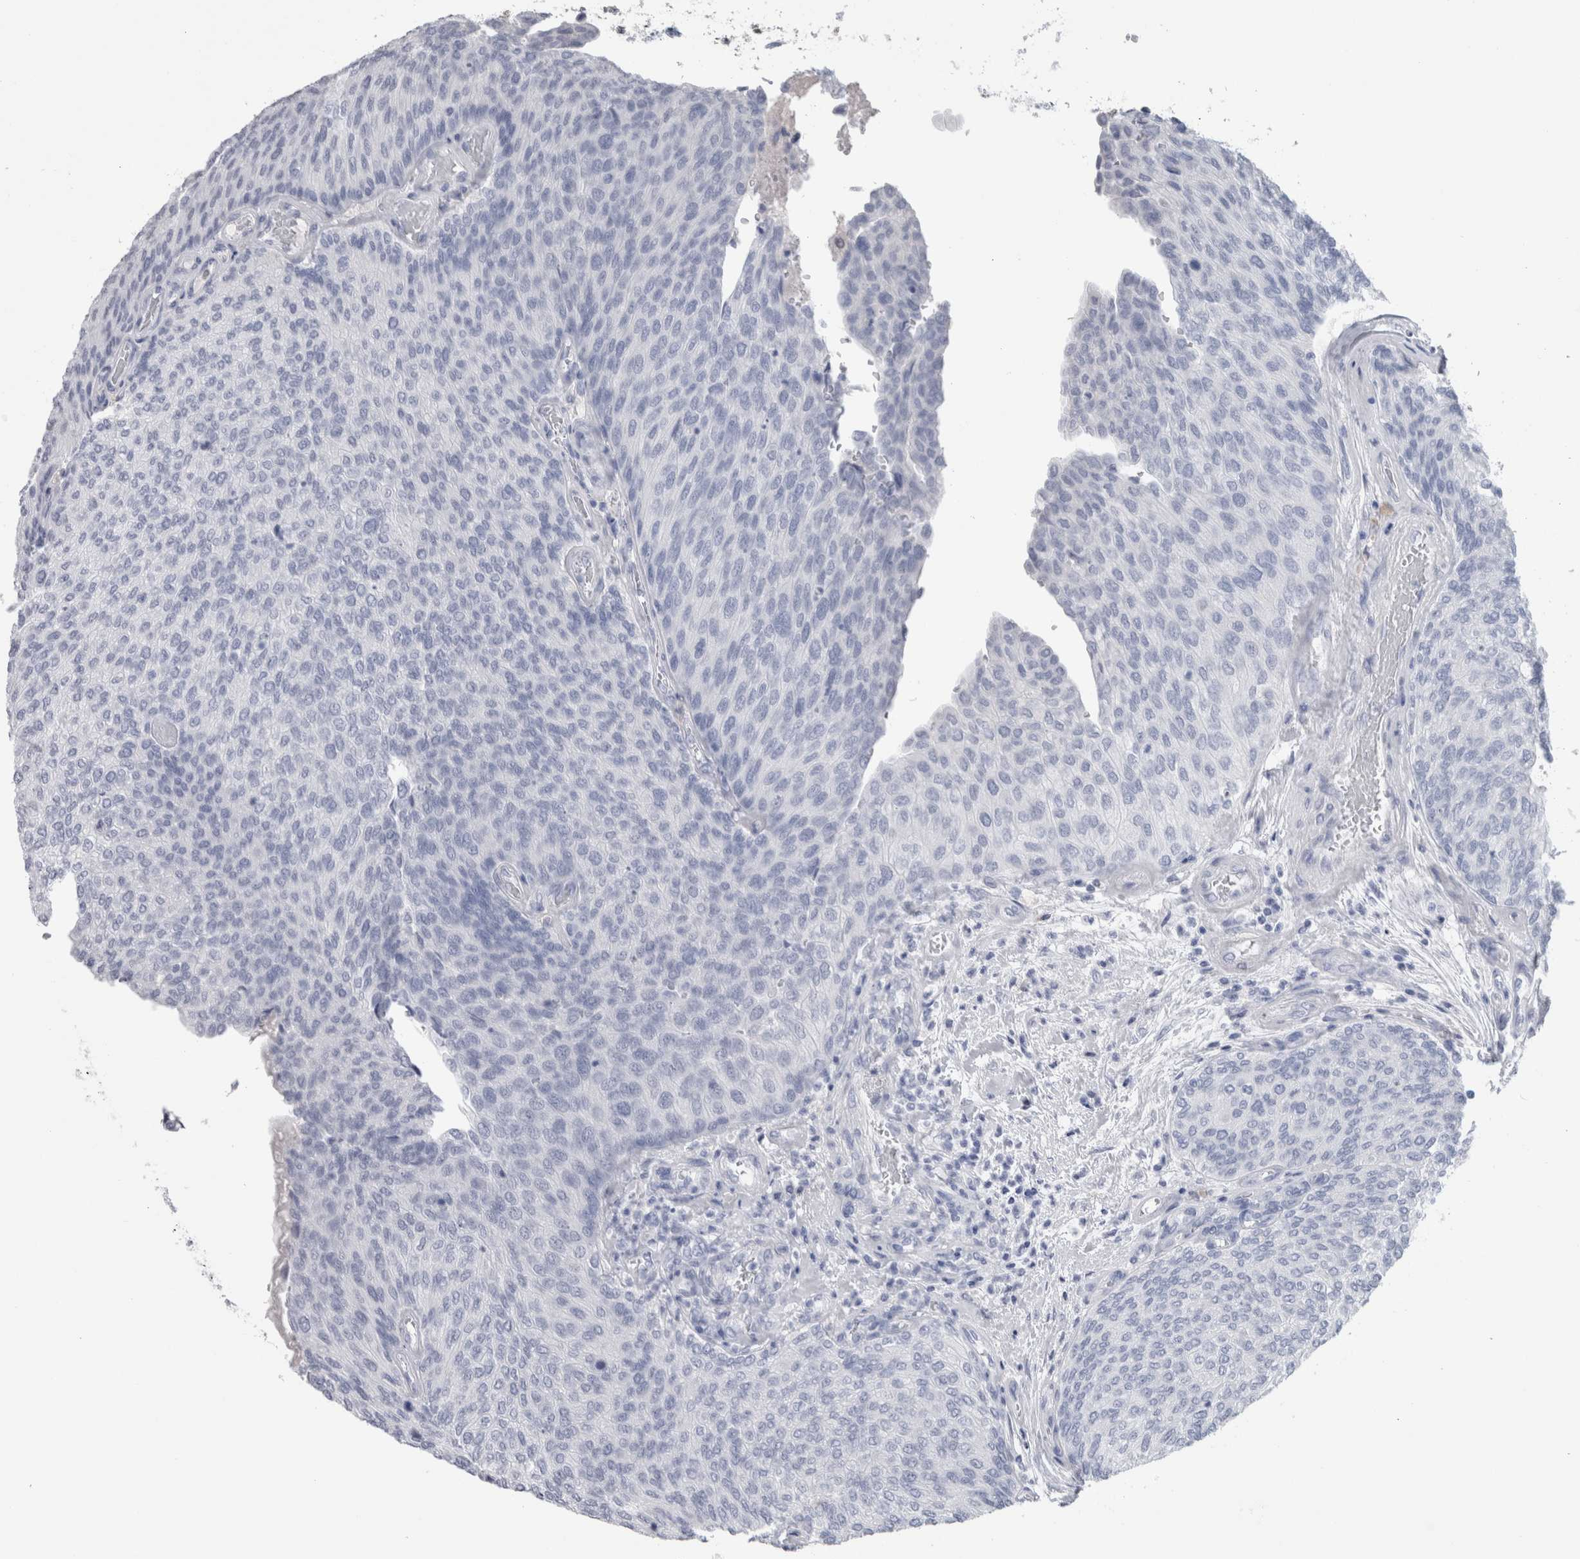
{"staining": {"intensity": "negative", "quantity": "none", "location": "none"}, "tissue": "urothelial cancer", "cell_type": "Tumor cells", "image_type": "cancer", "snomed": [{"axis": "morphology", "description": "Urothelial carcinoma, Low grade"}, {"axis": "topography", "description": "Urinary bladder"}], "caption": "A histopathology image of low-grade urothelial carcinoma stained for a protein shows no brown staining in tumor cells. The staining was performed using DAB (3,3'-diaminobenzidine) to visualize the protein expression in brown, while the nuclei were stained in blue with hematoxylin (Magnification: 20x).", "gene": "CA8", "patient": {"sex": "female", "age": 79}}